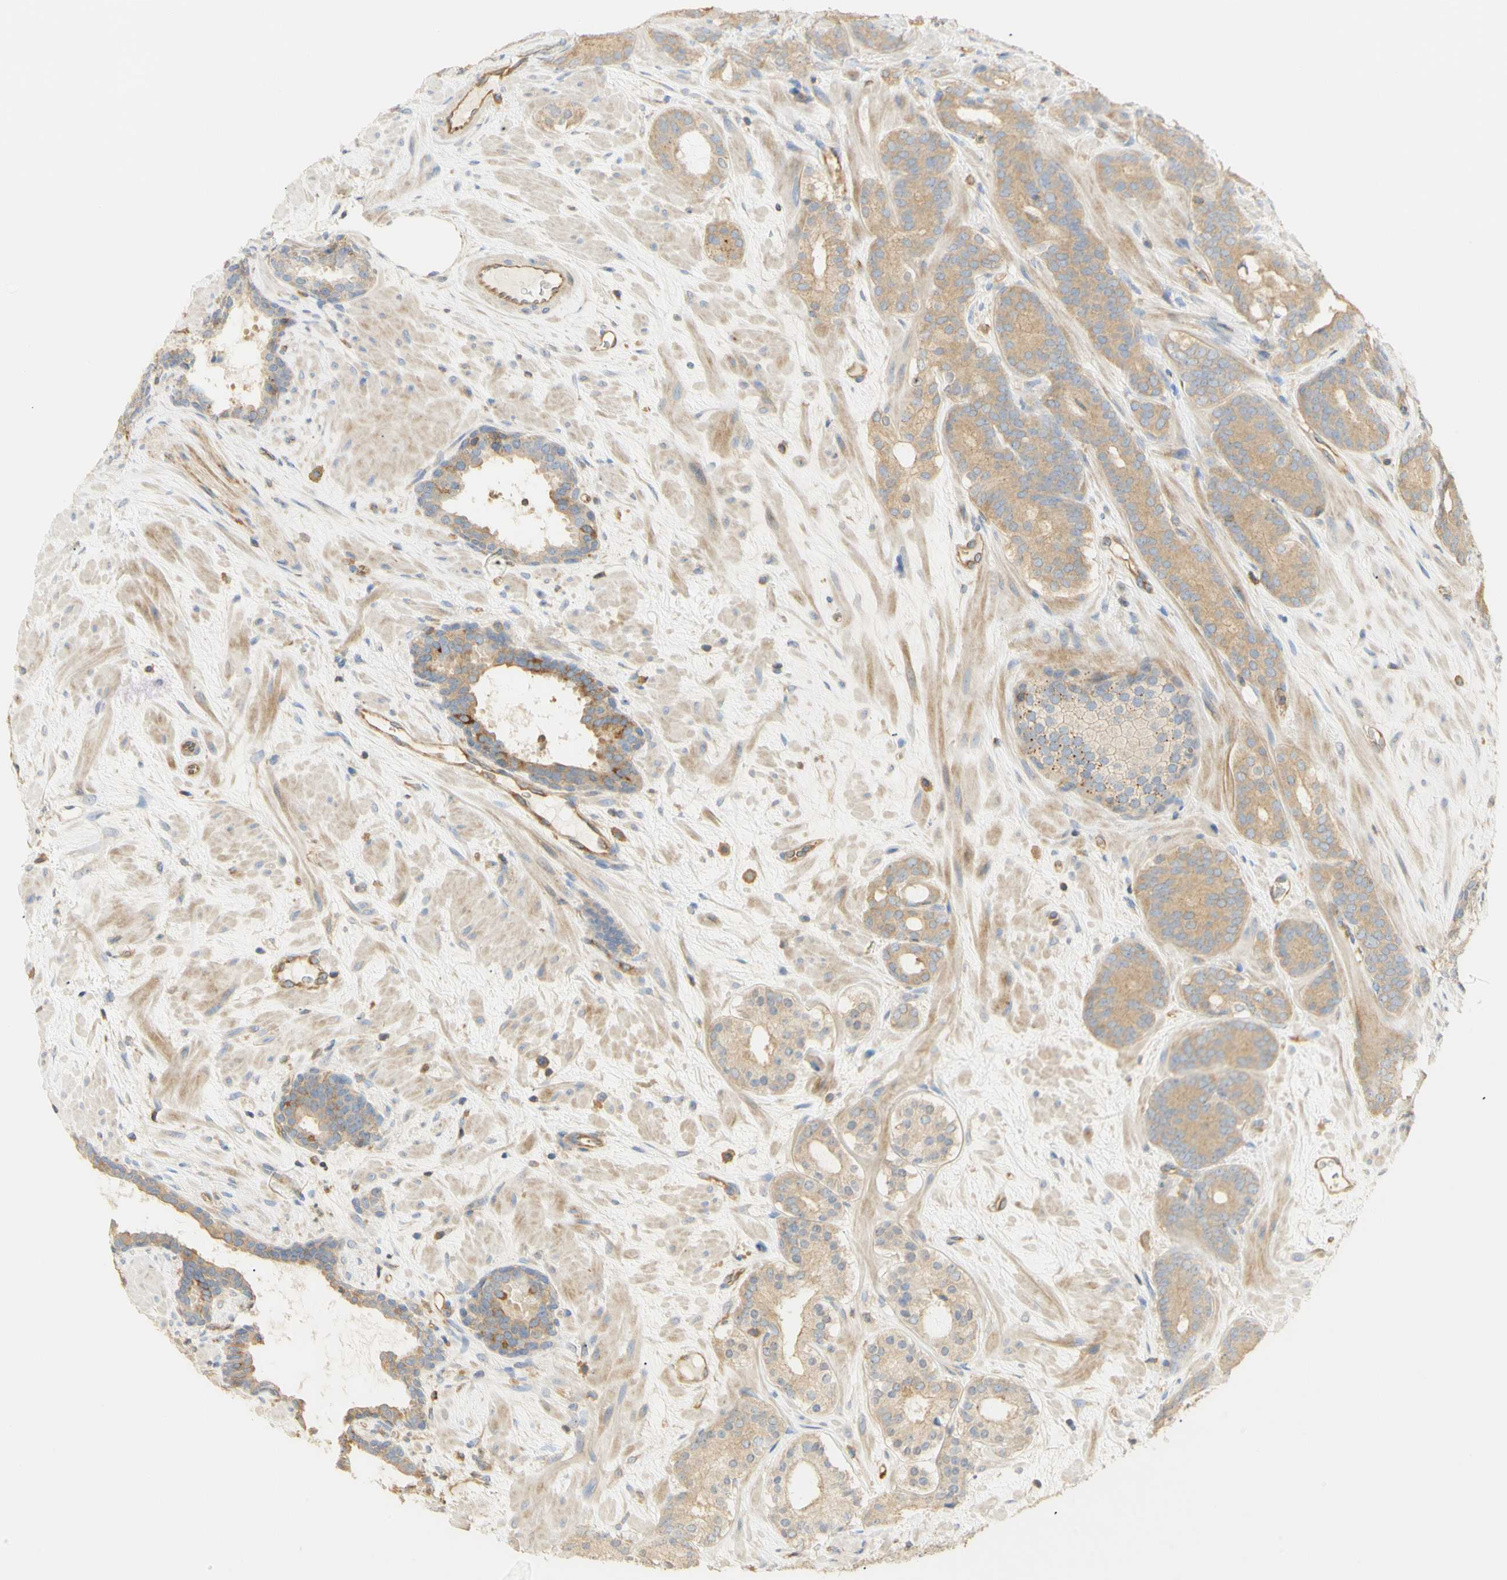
{"staining": {"intensity": "weak", "quantity": ">75%", "location": "cytoplasmic/membranous"}, "tissue": "prostate cancer", "cell_type": "Tumor cells", "image_type": "cancer", "snomed": [{"axis": "morphology", "description": "Adenocarcinoma, Low grade"}, {"axis": "topography", "description": "Prostate"}], "caption": "Weak cytoplasmic/membranous protein staining is appreciated in approximately >75% of tumor cells in prostate cancer (adenocarcinoma (low-grade)). The protein is stained brown, and the nuclei are stained in blue (DAB (3,3'-diaminobenzidine) IHC with brightfield microscopy, high magnification).", "gene": "KCNE4", "patient": {"sex": "male", "age": 63}}